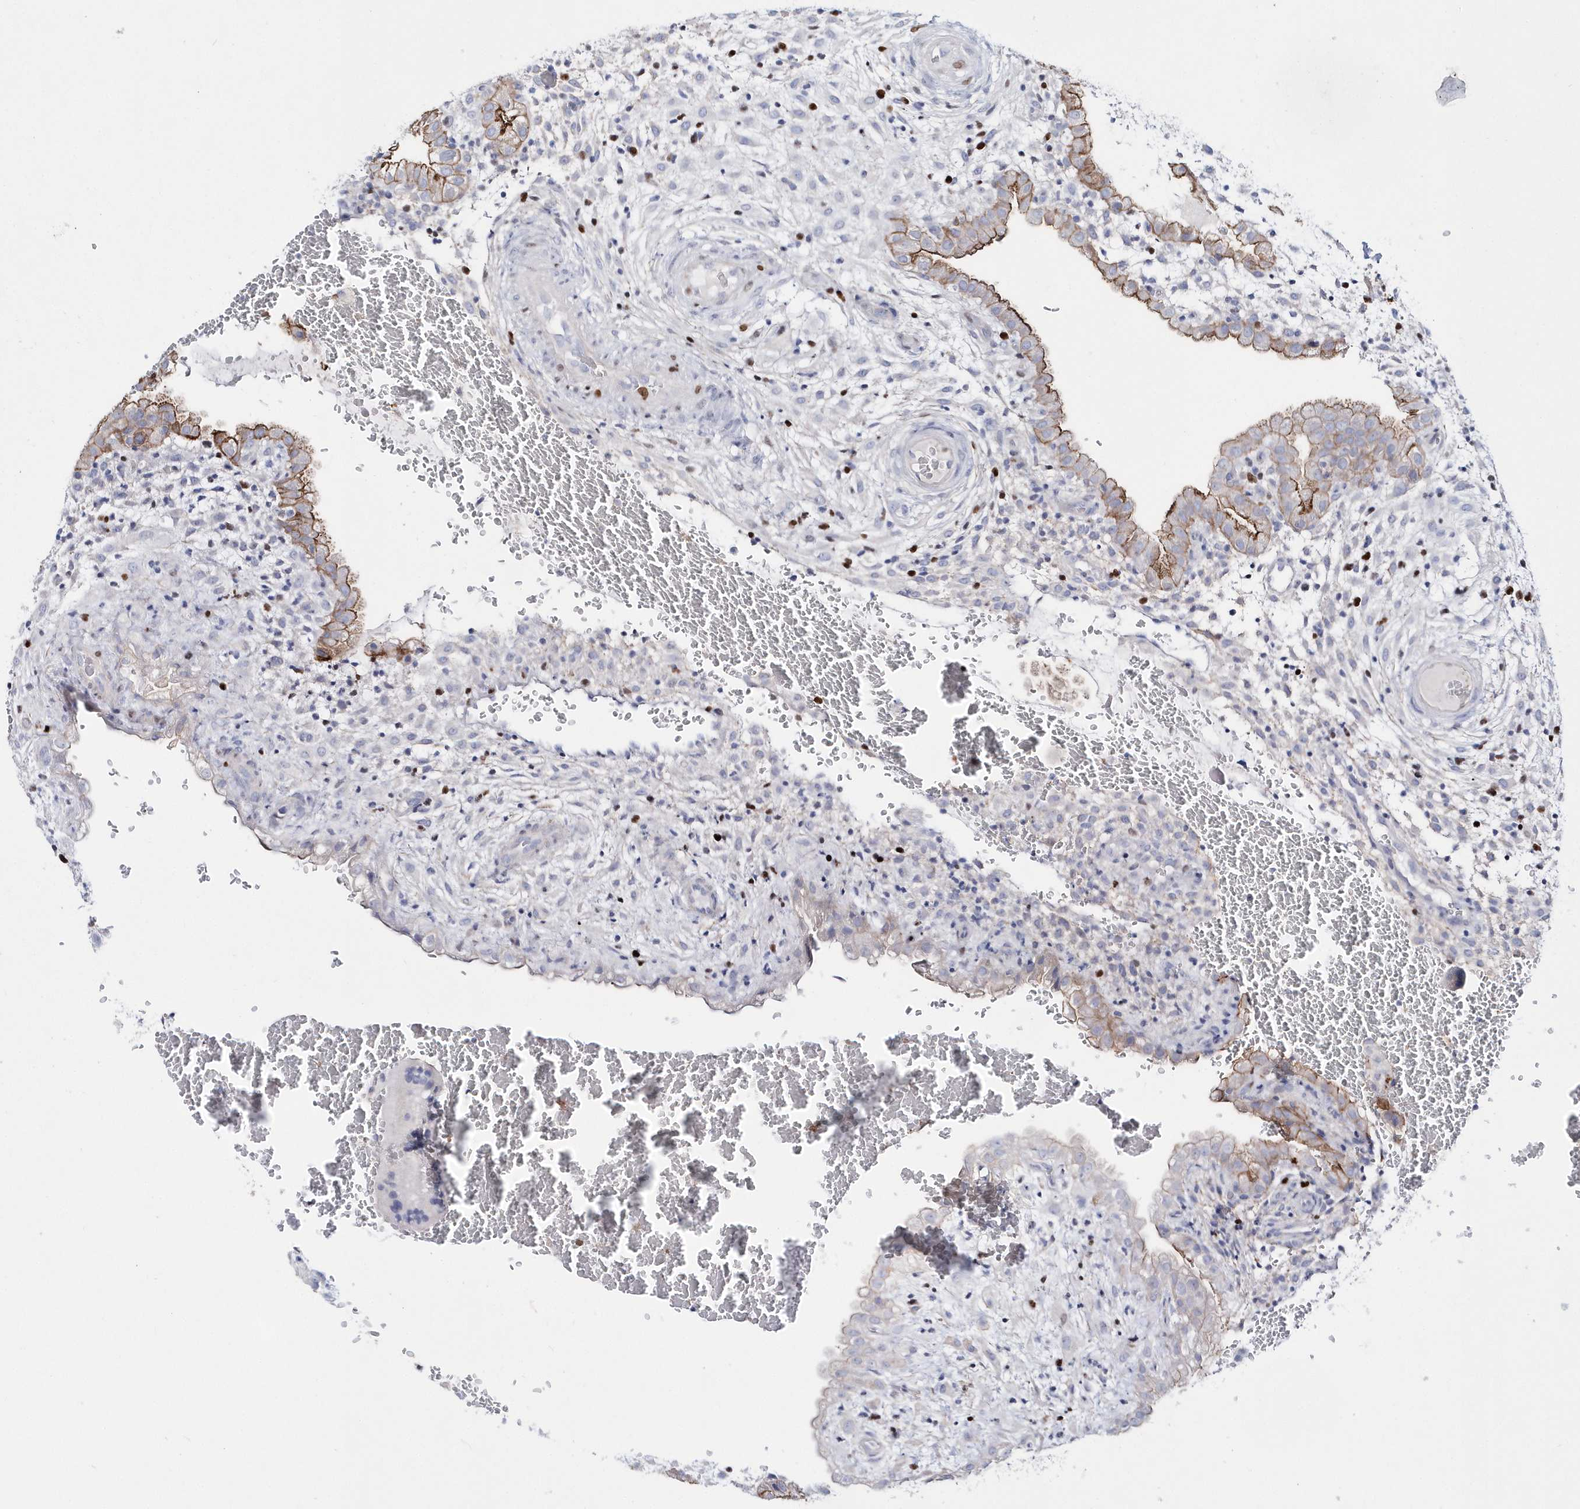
{"staining": {"intensity": "negative", "quantity": "none", "location": "none"}, "tissue": "placenta", "cell_type": "Decidual cells", "image_type": "normal", "snomed": [{"axis": "morphology", "description": "Normal tissue, NOS"}, {"axis": "topography", "description": "Placenta"}], "caption": "Placenta was stained to show a protein in brown. There is no significant positivity in decidual cells. (Brightfield microscopy of DAB immunohistochemistry (IHC) at high magnification).", "gene": "TMCO6", "patient": {"sex": "female", "age": 35}}